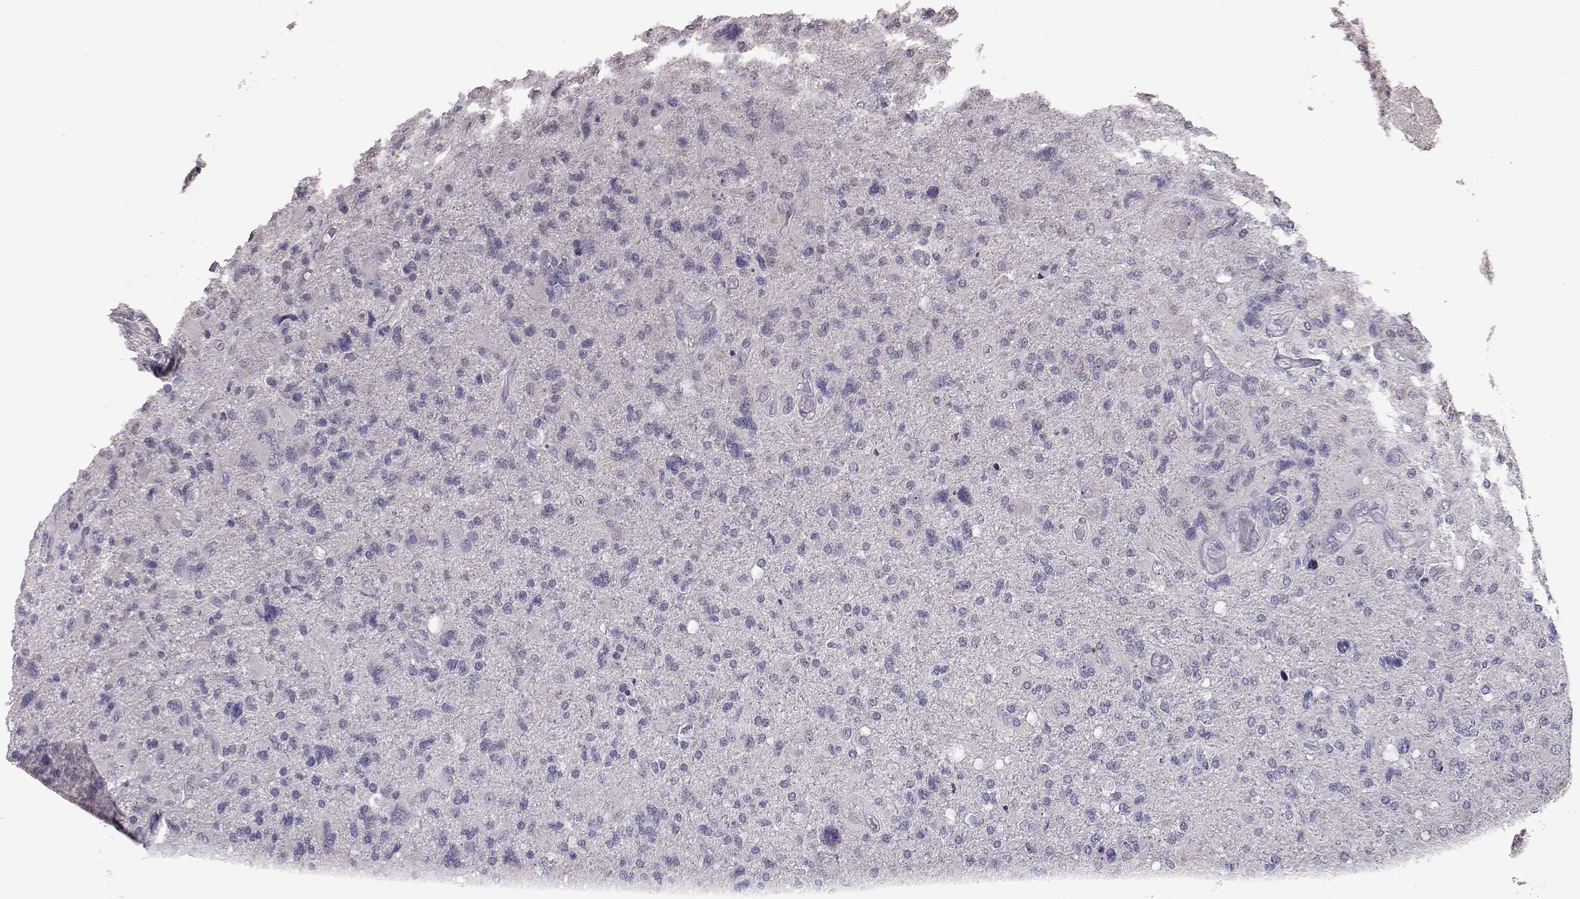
{"staining": {"intensity": "negative", "quantity": "none", "location": "none"}, "tissue": "glioma", "cell_type": "Tumor cells", "image_type": "cancer", "snomed": [{"axis": "morphology", "description": "Glioma, malignant, High grade"}, {"axis": "topography", "description": "Cerebral cortex"}], "caption": "Glioma was stained to show a protein in brown. There is no significant positivity in tumor cells.", "gene": "ALDH3A1", "patient": {"sex": "male", "age": 70}}